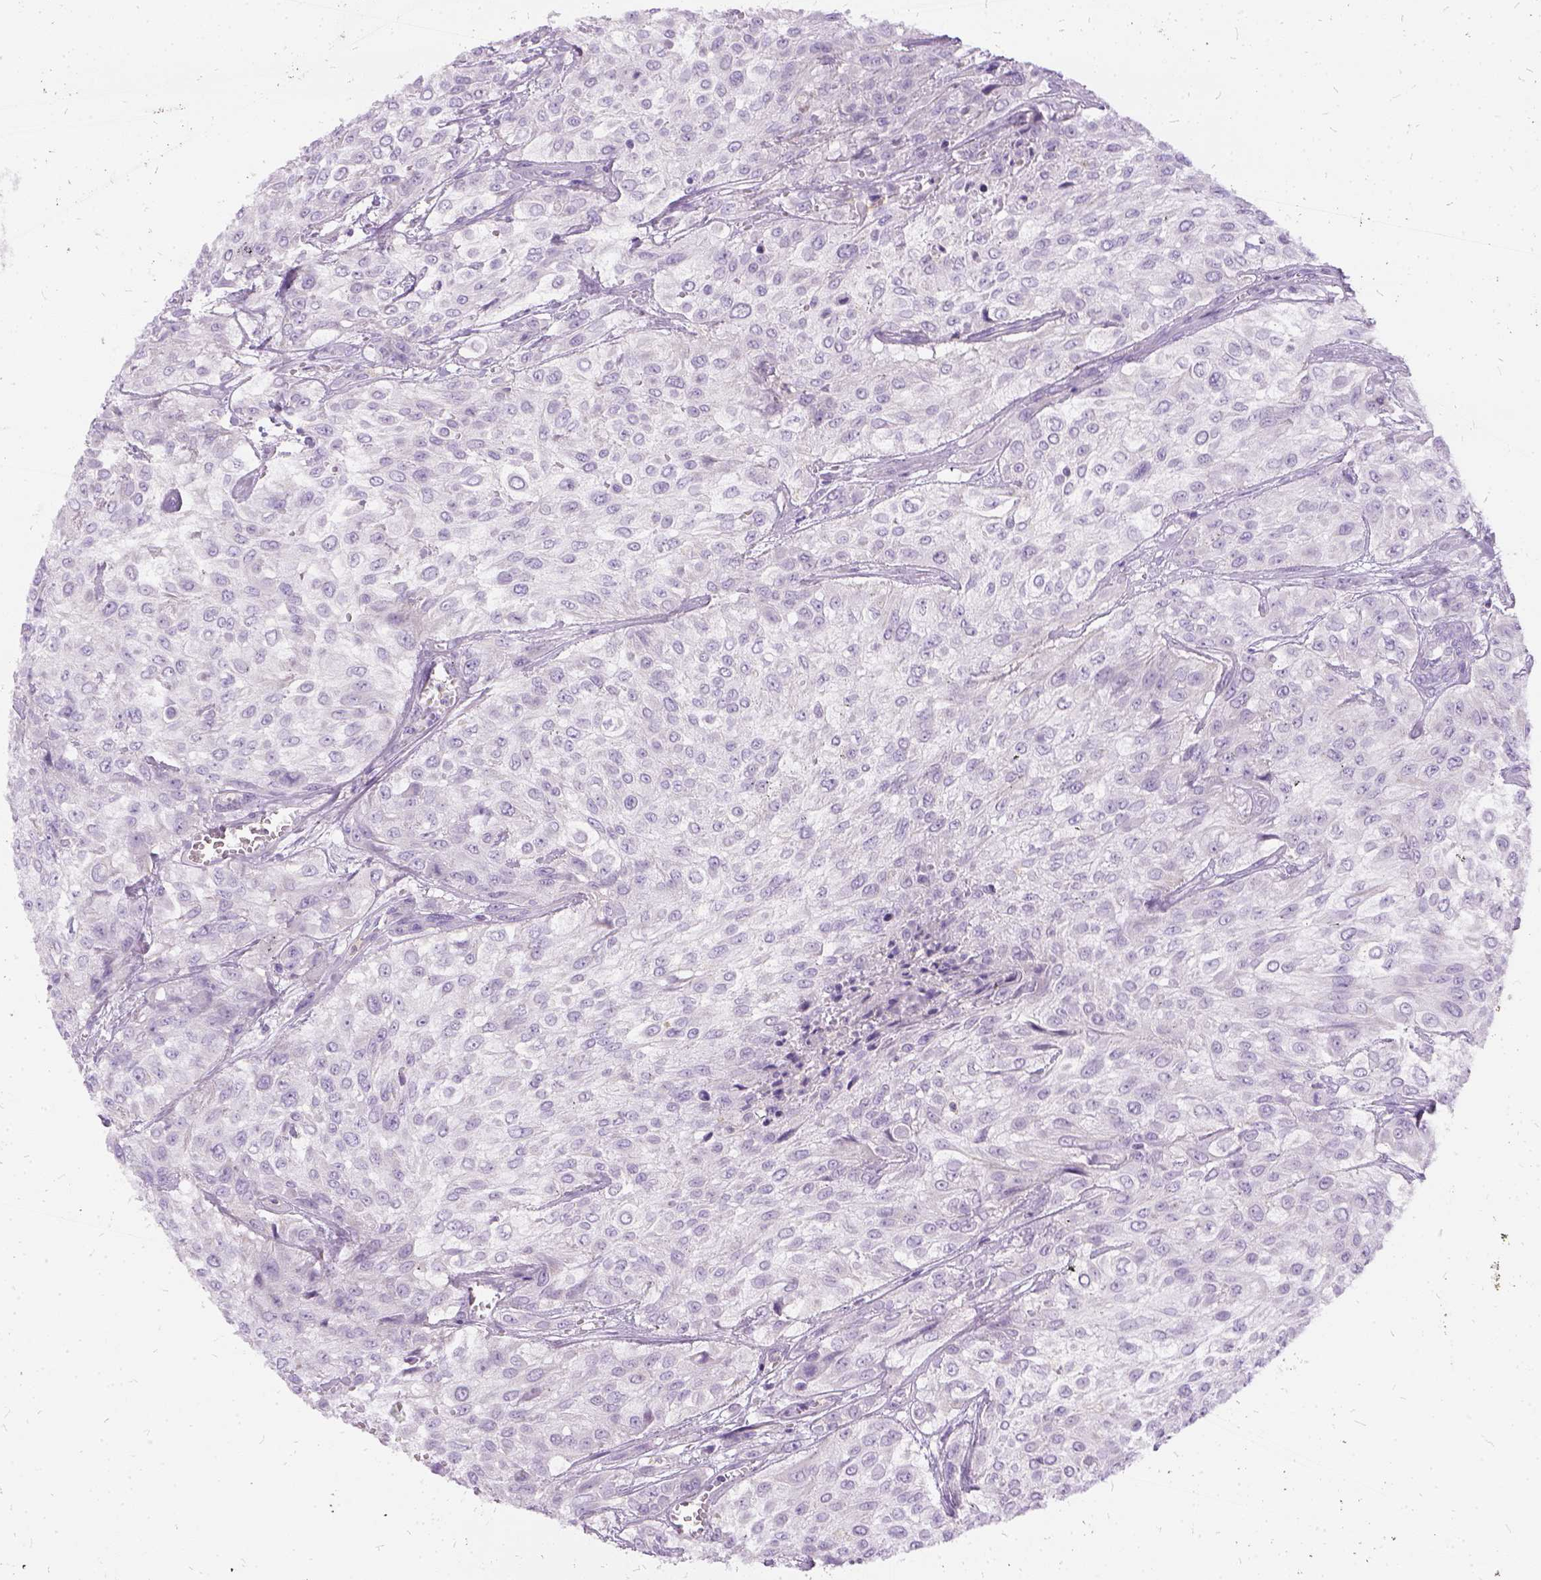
{"staining": {"intensity": "negative", "quantity": "none", "location": "none"}, "tissue": "urothelial cancer", "cell_type": "Tumor cells", "image_type": "cancer", "snomed": [{"axis": "morphology", "description": "Urothelial carcinoma, High grade"}, {"axis": "topography", "description": "Urinary bladder"}], "caption": "DAB (3,3'-diaminobenzidine) immunohistochemical staining of human urothelial cancer displays no significant positivity in tumor cells.", "gene": "FDX1", "patient": {"sex": "male", "age": 57}}